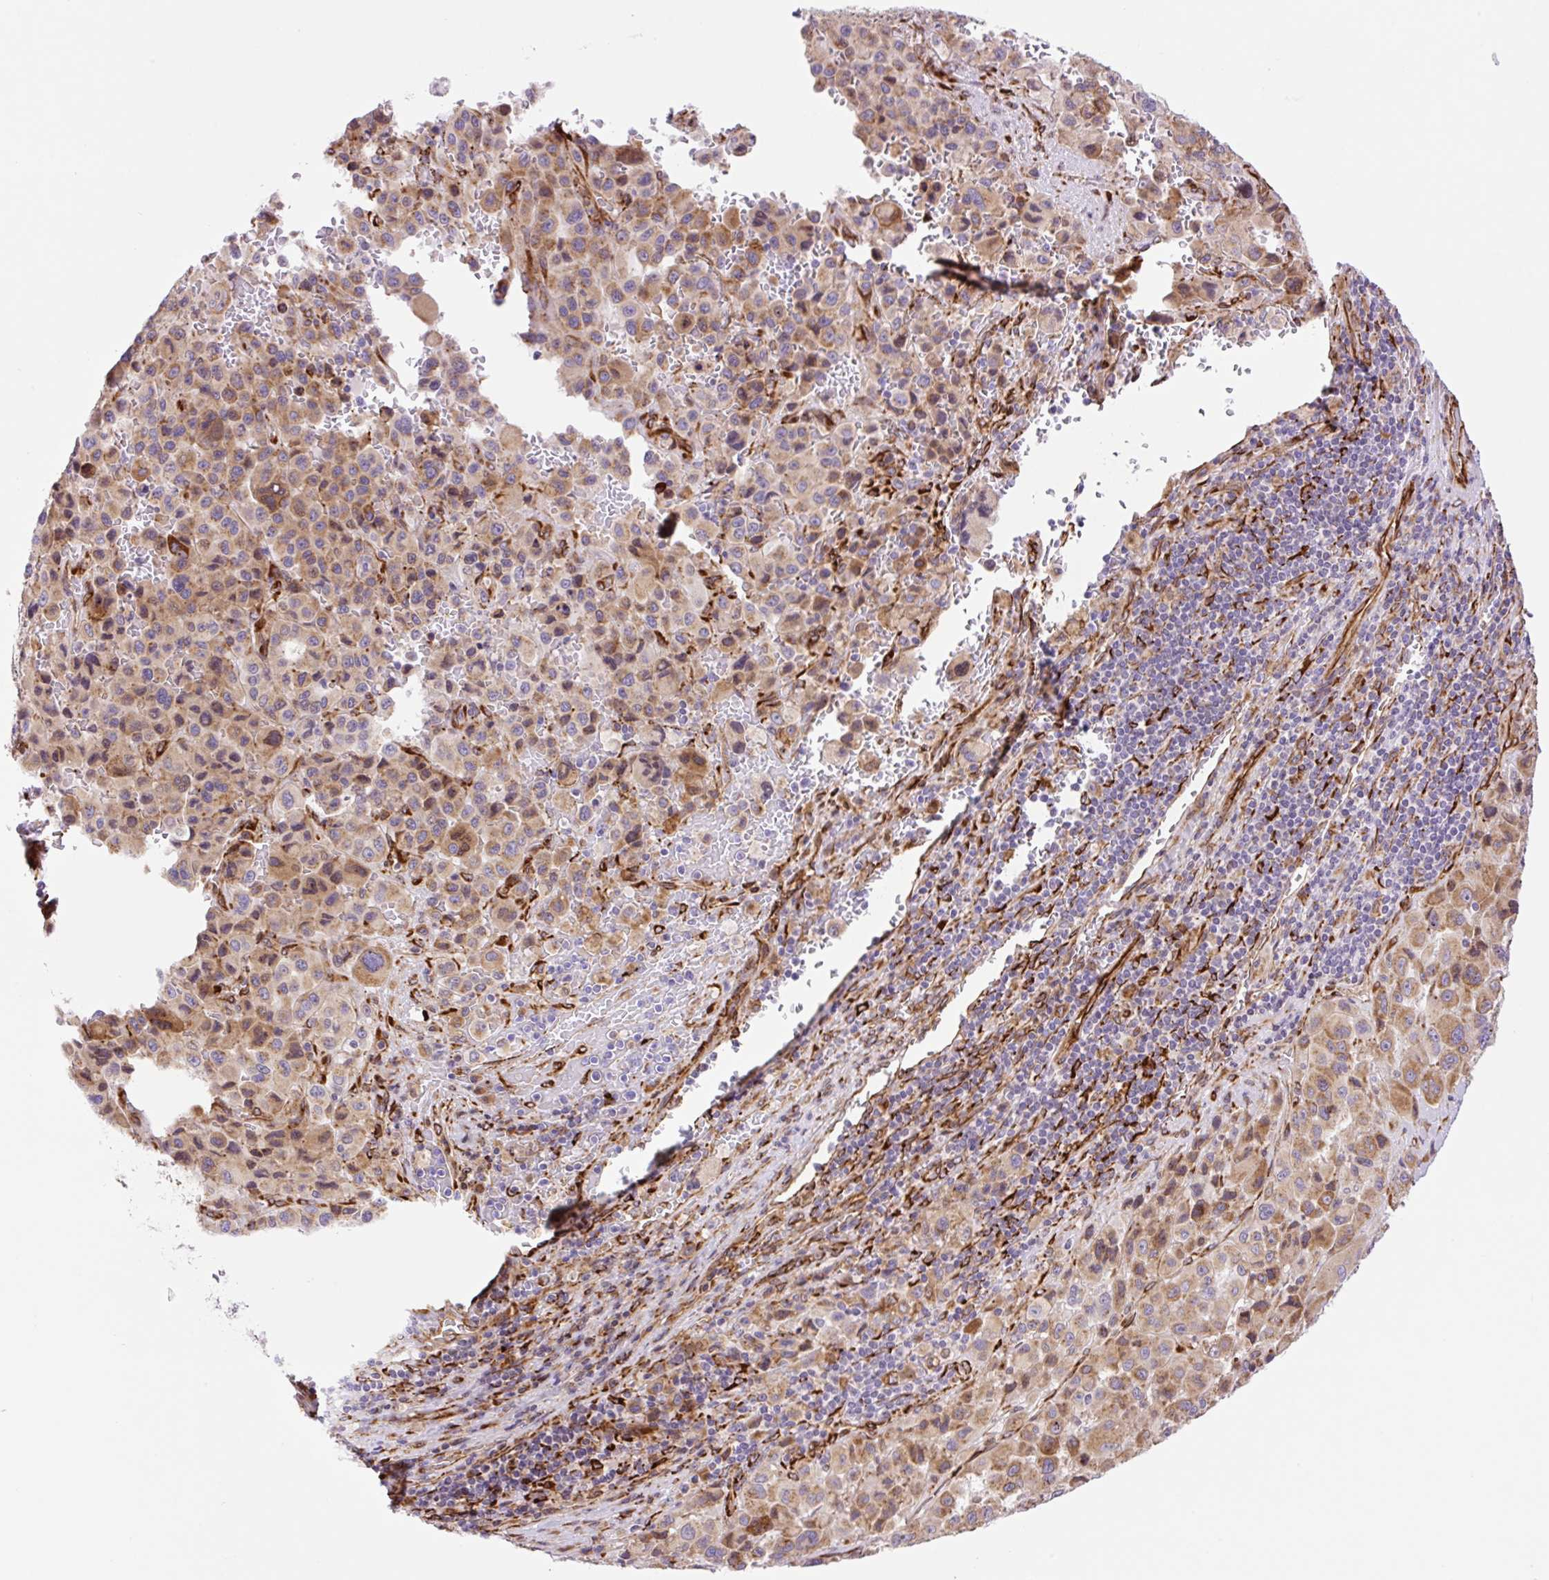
{"staining": {"intensity": "moderate", "quantity": ">75%", "location": "cytoplasmic/membranous"}, "tissue": "melanoma", "cell_type": "Tumor cells", "image_type": "cancer", "snomed": [{"axis": "morphology", "description": "Malignant melanoma, Metastatic site"}, {"axis": "topography", "description": "Lymph node"}], "caption": "IHC micrograph of melanoma stained for a protein (brown), which demonstrates medium levels of moderate cytoplasmic/membranous positivity in about >75% of tumor cells.", "gene": "RAB30", "patient": {"sex": "female", "age": 65}}